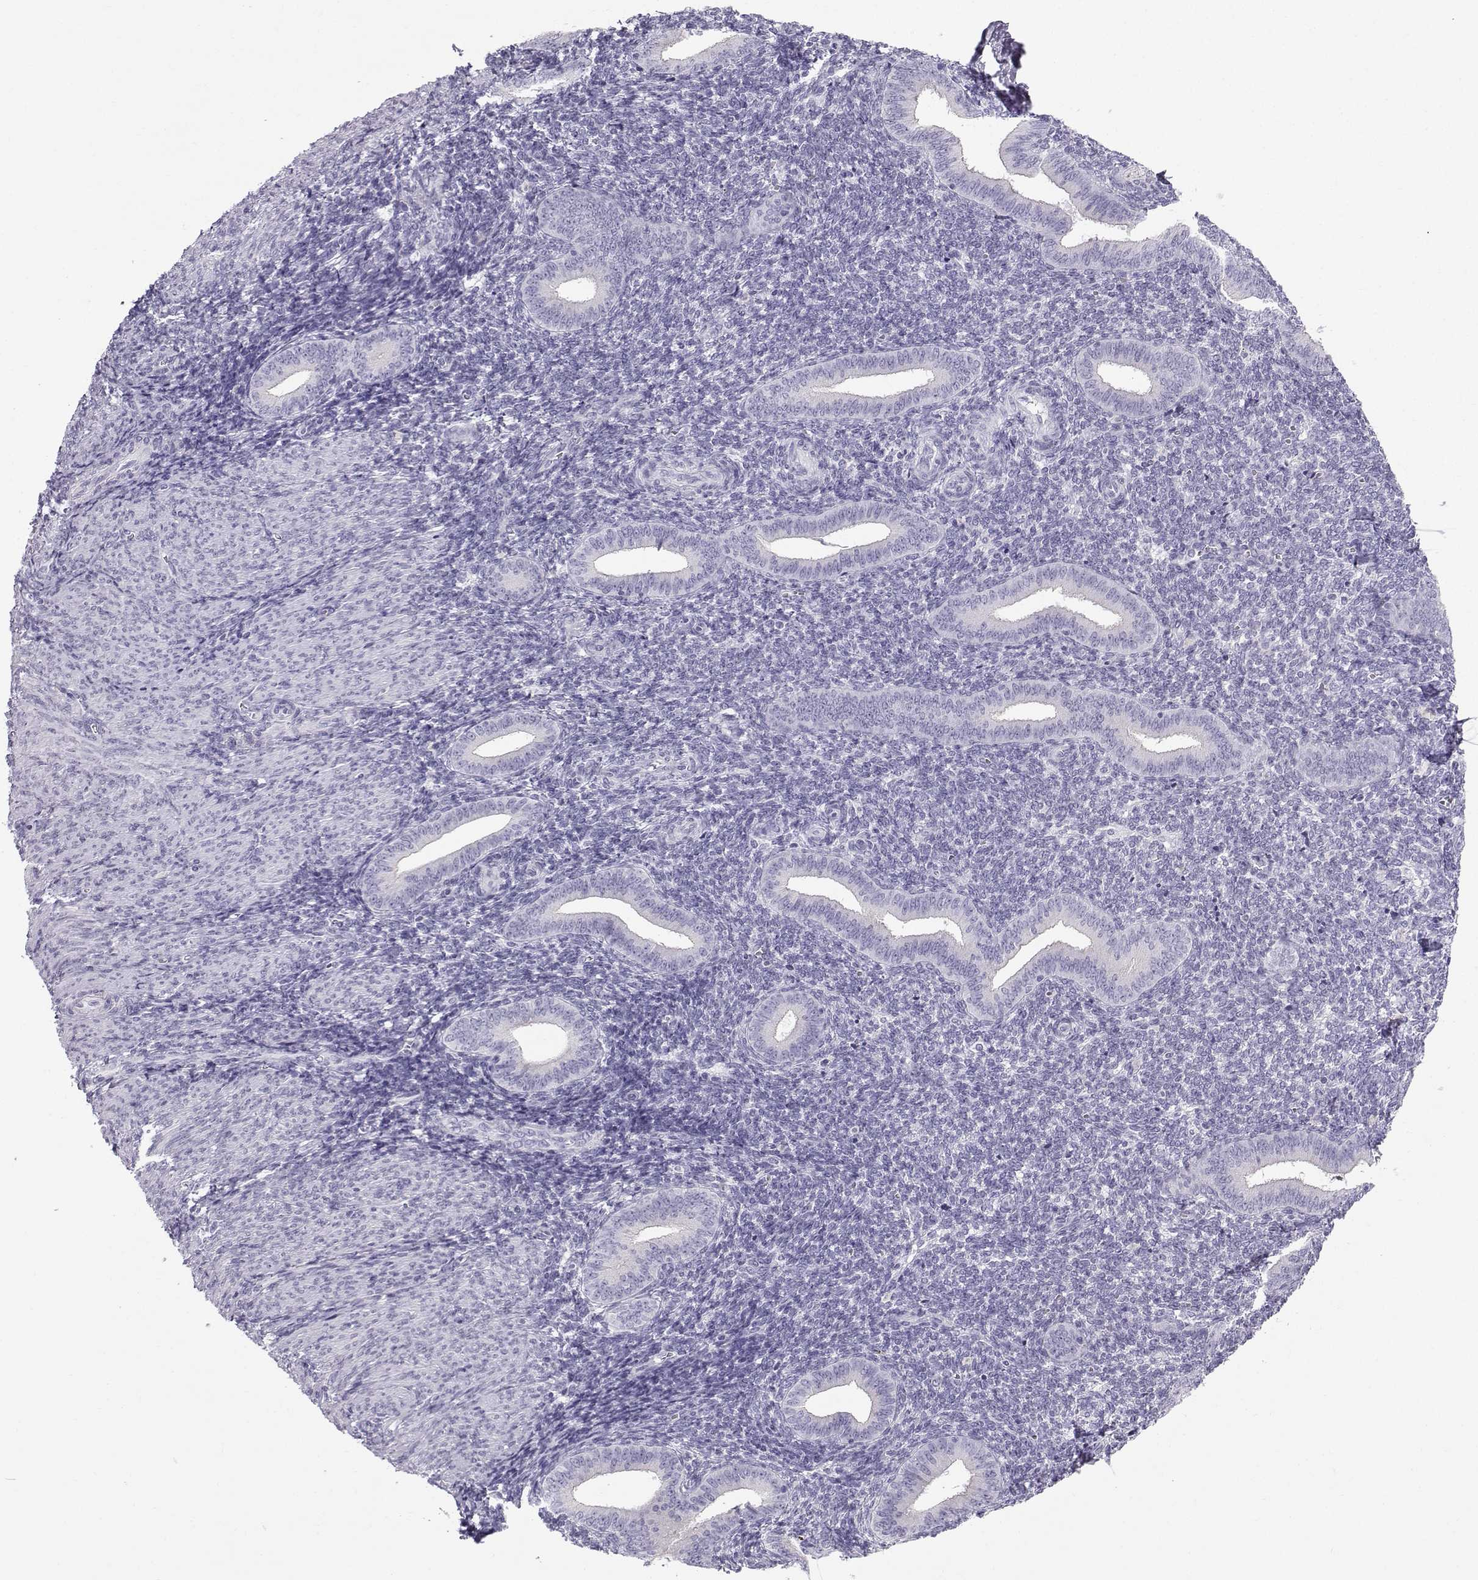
{"staining": {"intensity": "negative", "quantity": "none", "location": "none"}, "tissue": "endometrium", "cell_type": "Cells in endometrial stroma", "image_type": "normal", "snomed": [{"axis": "morphology", "description": "Normal tissue, NOS"}, {"axis": "topography", "description": "Endometrium"}], "caption": "Immunohistochemical staining of normal human endometrium displays no significant expression in cells in endometrial stroma. (Stains: DAB (3,3'-diaminobenzidine) immunohistochemistry (IHC) with hematoxylin counter stain, Microscopy: brightfield microscopy at high magnification).", "gene": "ZBTB8B", "patient": {"sex": "female", "age": 25}}